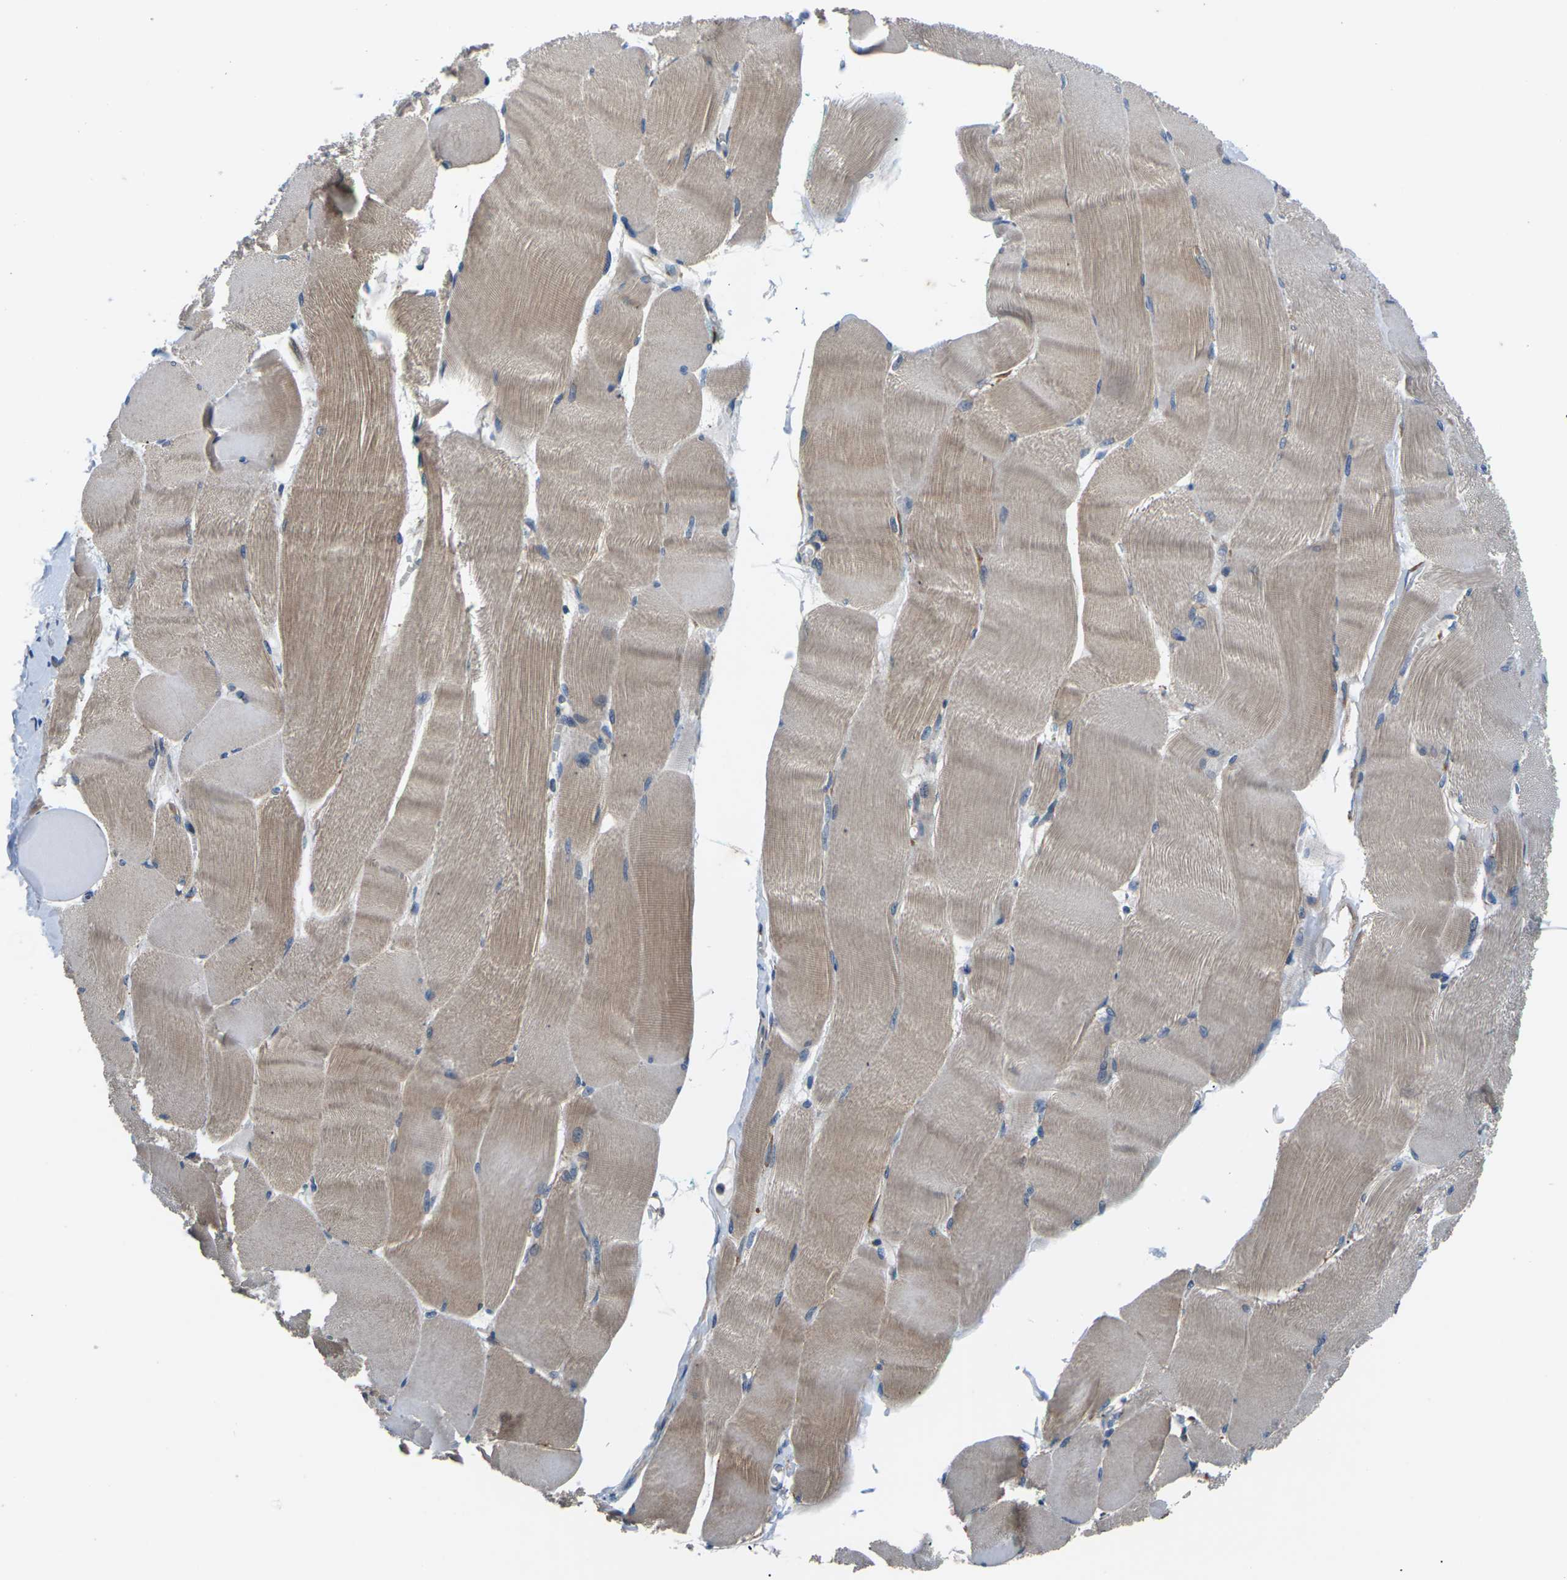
{"staining": {"intensity": "moderate", "quantity": ">75%", "location": "cytoplasmic/membranous"}, "tissue": "skeletal muscle", "cell_type": "Myocytes", "image_type": "normal", "snomed": [{"axis": "morphology", "description": "Normal tissue, NOS"}, {"axis": "morphology", "description": "Squamous cell carcinoma, NOS"}, {"axis": "topography", "description": "Skeletal muscle"}], "caption": "Immunohistochemical staining of unremarkable skeletal muscle demonstrates moderate cytoplasmic/membranous protein positivity in approximately >75% of myocytes.", "gene": "GABRP", "patient": {"sex": "male", "age": 51}}